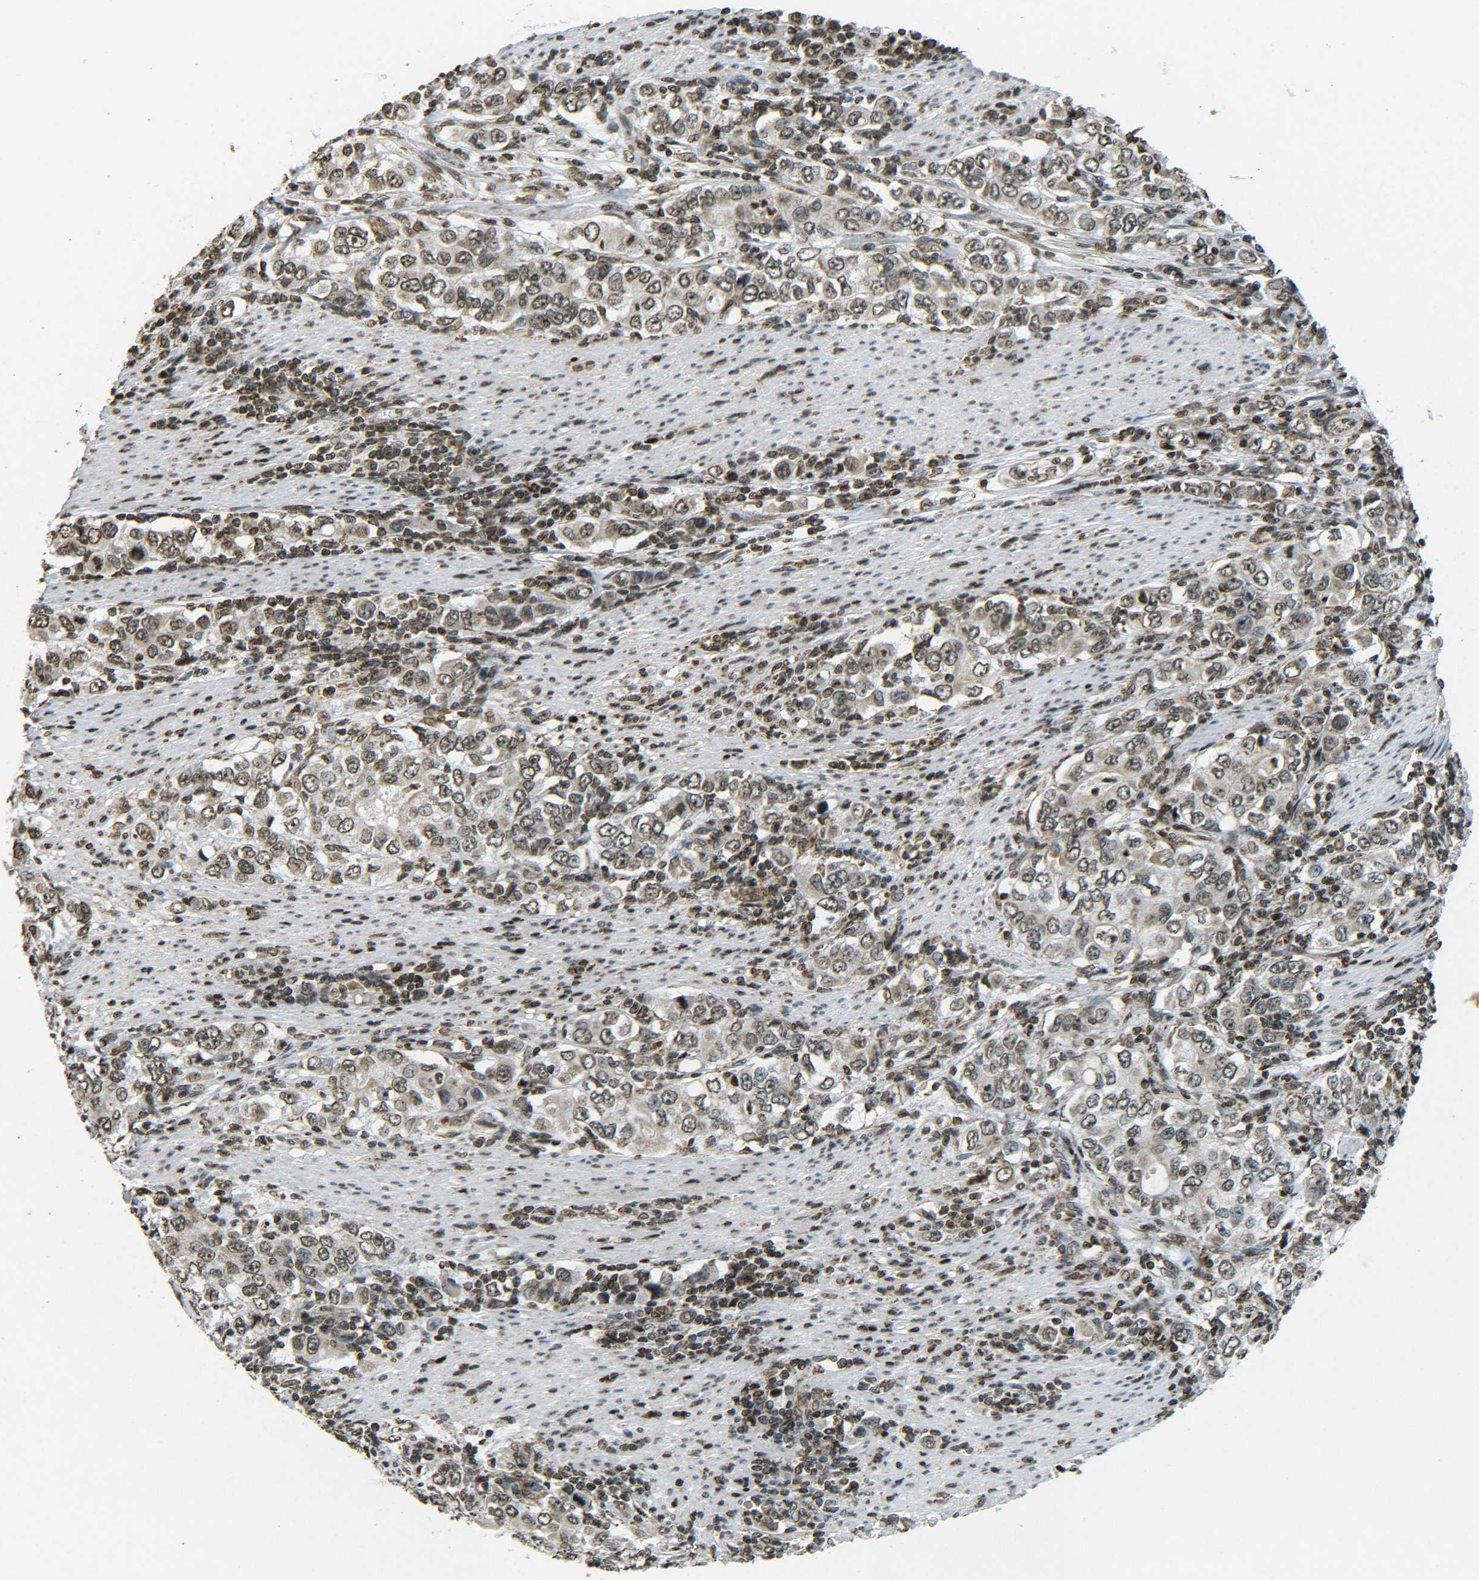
{"staining": {"intensity": "moderate", "quantity": "25%-75%", "location": "nuclear"}, "tissue": "stomach cancer", "cell_type": "Tumor cells", "image_type": "cancer", "snomed": [{"axis": "morphology", "description": "Adenocarcinoma, NOS"}, {"axis": "topography", "description": "Stomach, lower"}], "caption": "Tumor cells reveal medium levels of moderate nuclear positivity in approximately 25%-75% of cells in stomach cancer (adenocarcinoma).", "gene": "NEUROG2", "patient": {"sex": "female", "age": 72}}